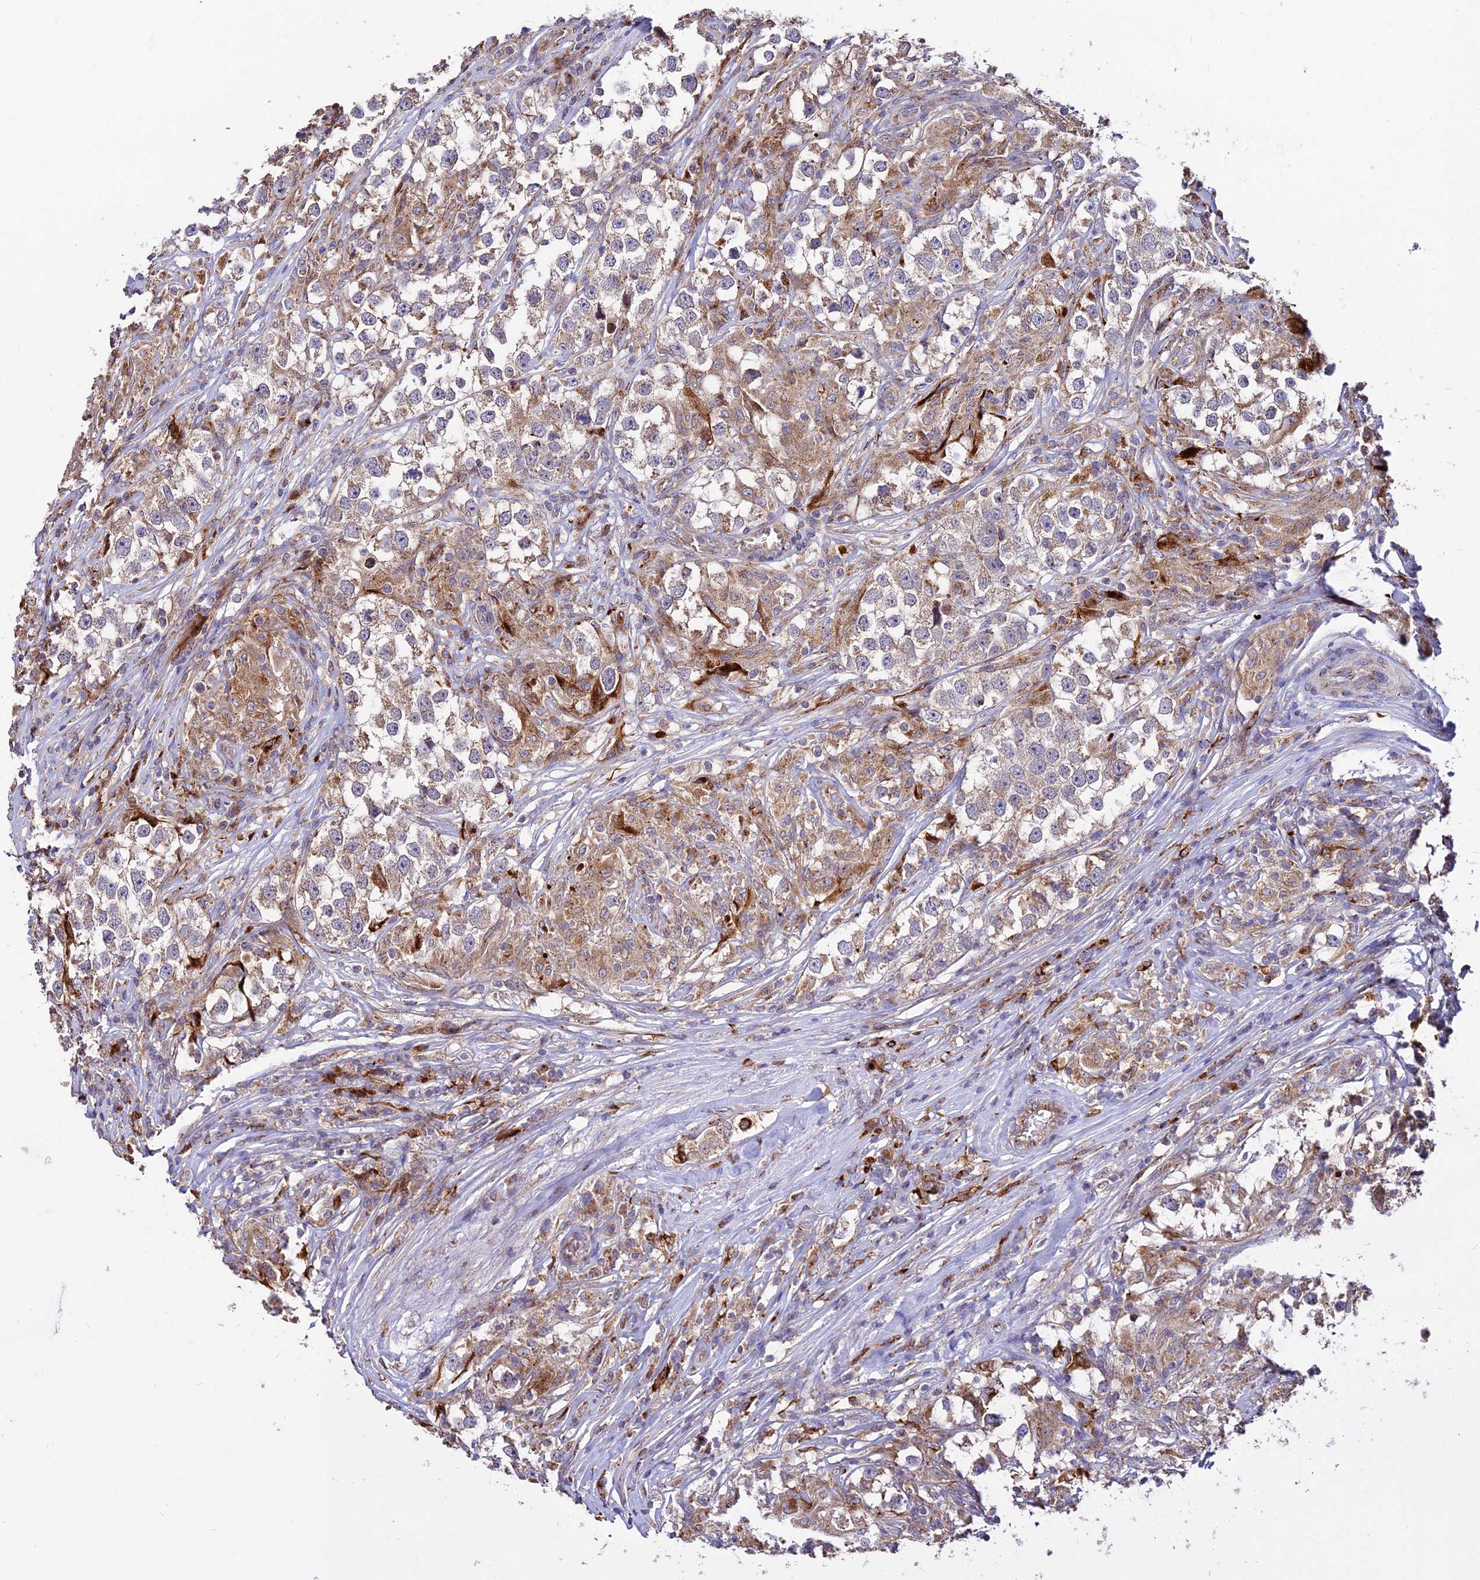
{"staining": {"intensity": "weak", "quantity": "25%-75%", "location": "cytoplasmic/membranous"}, "tissue": "testis cancer", "cell_type": "Tumor cells", "image_type": "cancer", "snomed": [{"axis": "morphology", "description": "Seminoma, NOS"}, {"axis": "topography", "description": "Testis"}], "caption": "Tumor cells show low levels of weak cytoplasmic/membranous positivity in approximately 25%-75% of cells in human seminoma (testis). (Stains: DAB (3,3'-diaminobenzidine) in brown, nuclei in blue, Microscopy: brightfield microscopy at high magnification).", "gene": "PEX19", "patient": {"sex": "male", "age": 46}}